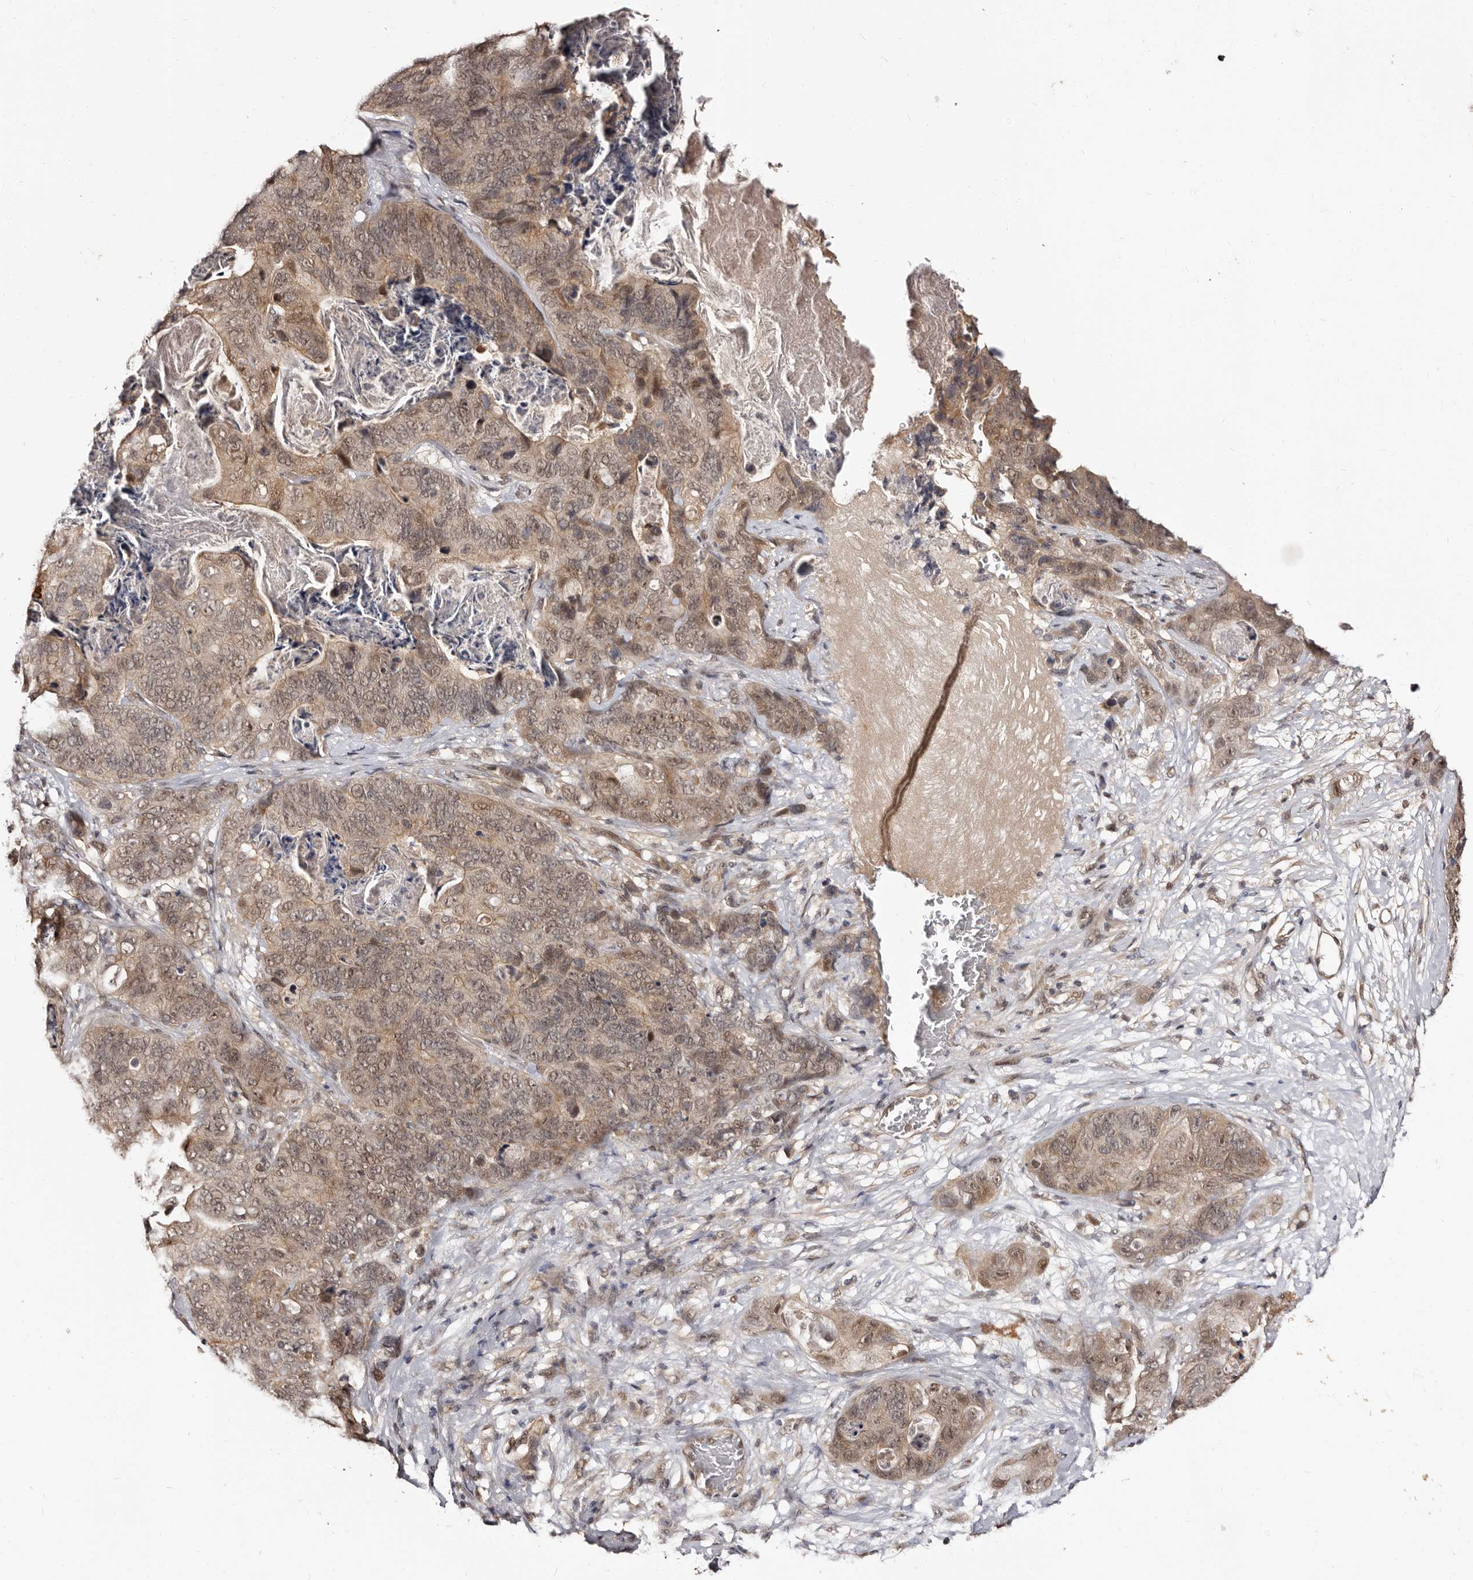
{"staining": {"intensity": "weak", "quantity": ">75%", "location": "cytoplasmic/membranous,nuclear"}, "tissue": "stomach cancer", "cell_type": "Tumor cells", "image_type": "cancer", "snomed": [{"axis": "morphology", "description": "Normal tissue, NOS"}, {"axis": "morphology", "description": "Adenocarcinoma, NOS"}, {"axis": "topography", "description": "Stomach"}], "caption": "A low amount of weak cytoplasmic/membranous and nuclear positivity is identified in about >75% of tumor cells in stomach cancer (adenocarcinoma) tissue. (DAB (3,3'-diaminobenzidine) IHC, brown staining for protein, blue staining for nuclei).", "gene": "TBC1D22B", "patient": {"sex": "female", "age": 89}}